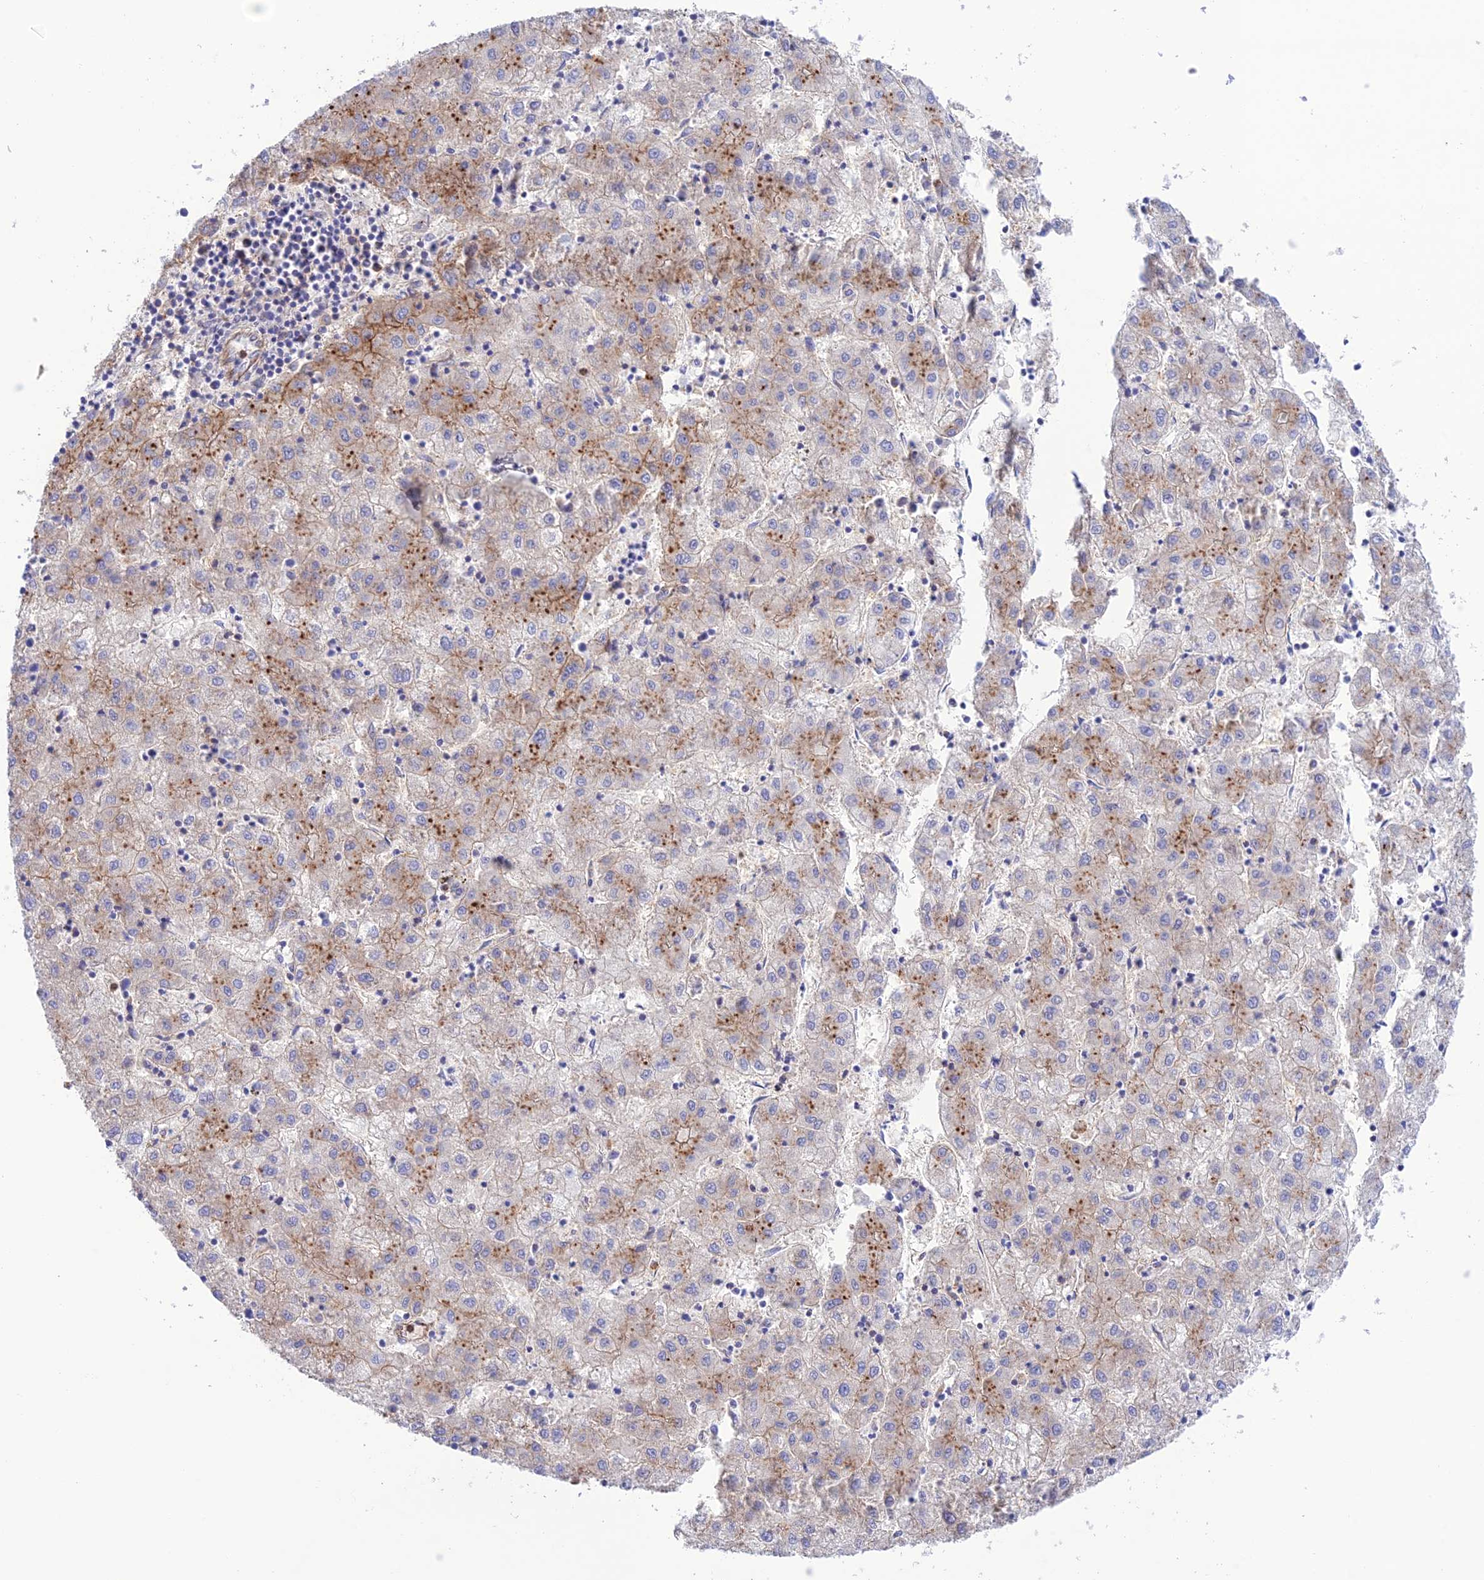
{"staining": {"intensity": "moderate", "quantity": "<25%", "location": "cytoplasmic/membranous"}, "tissue": "liver cancer", "cell_type": "Tumor cells", "image_type": "cancer", "snomed": [{"axis": "morphology", "description": "Carcinoma, Hepatocellular, NOS"}, {"axis": "topography", "description": "Liver"}], "caption": "Liver cancer was stained to show a protein in brown. There is low levels of moderate cytoplasmic/membranous expression in about <25% of tumor cells.", "gene": "CHSY3", "patient": {"sex": "male", "age": 72}}